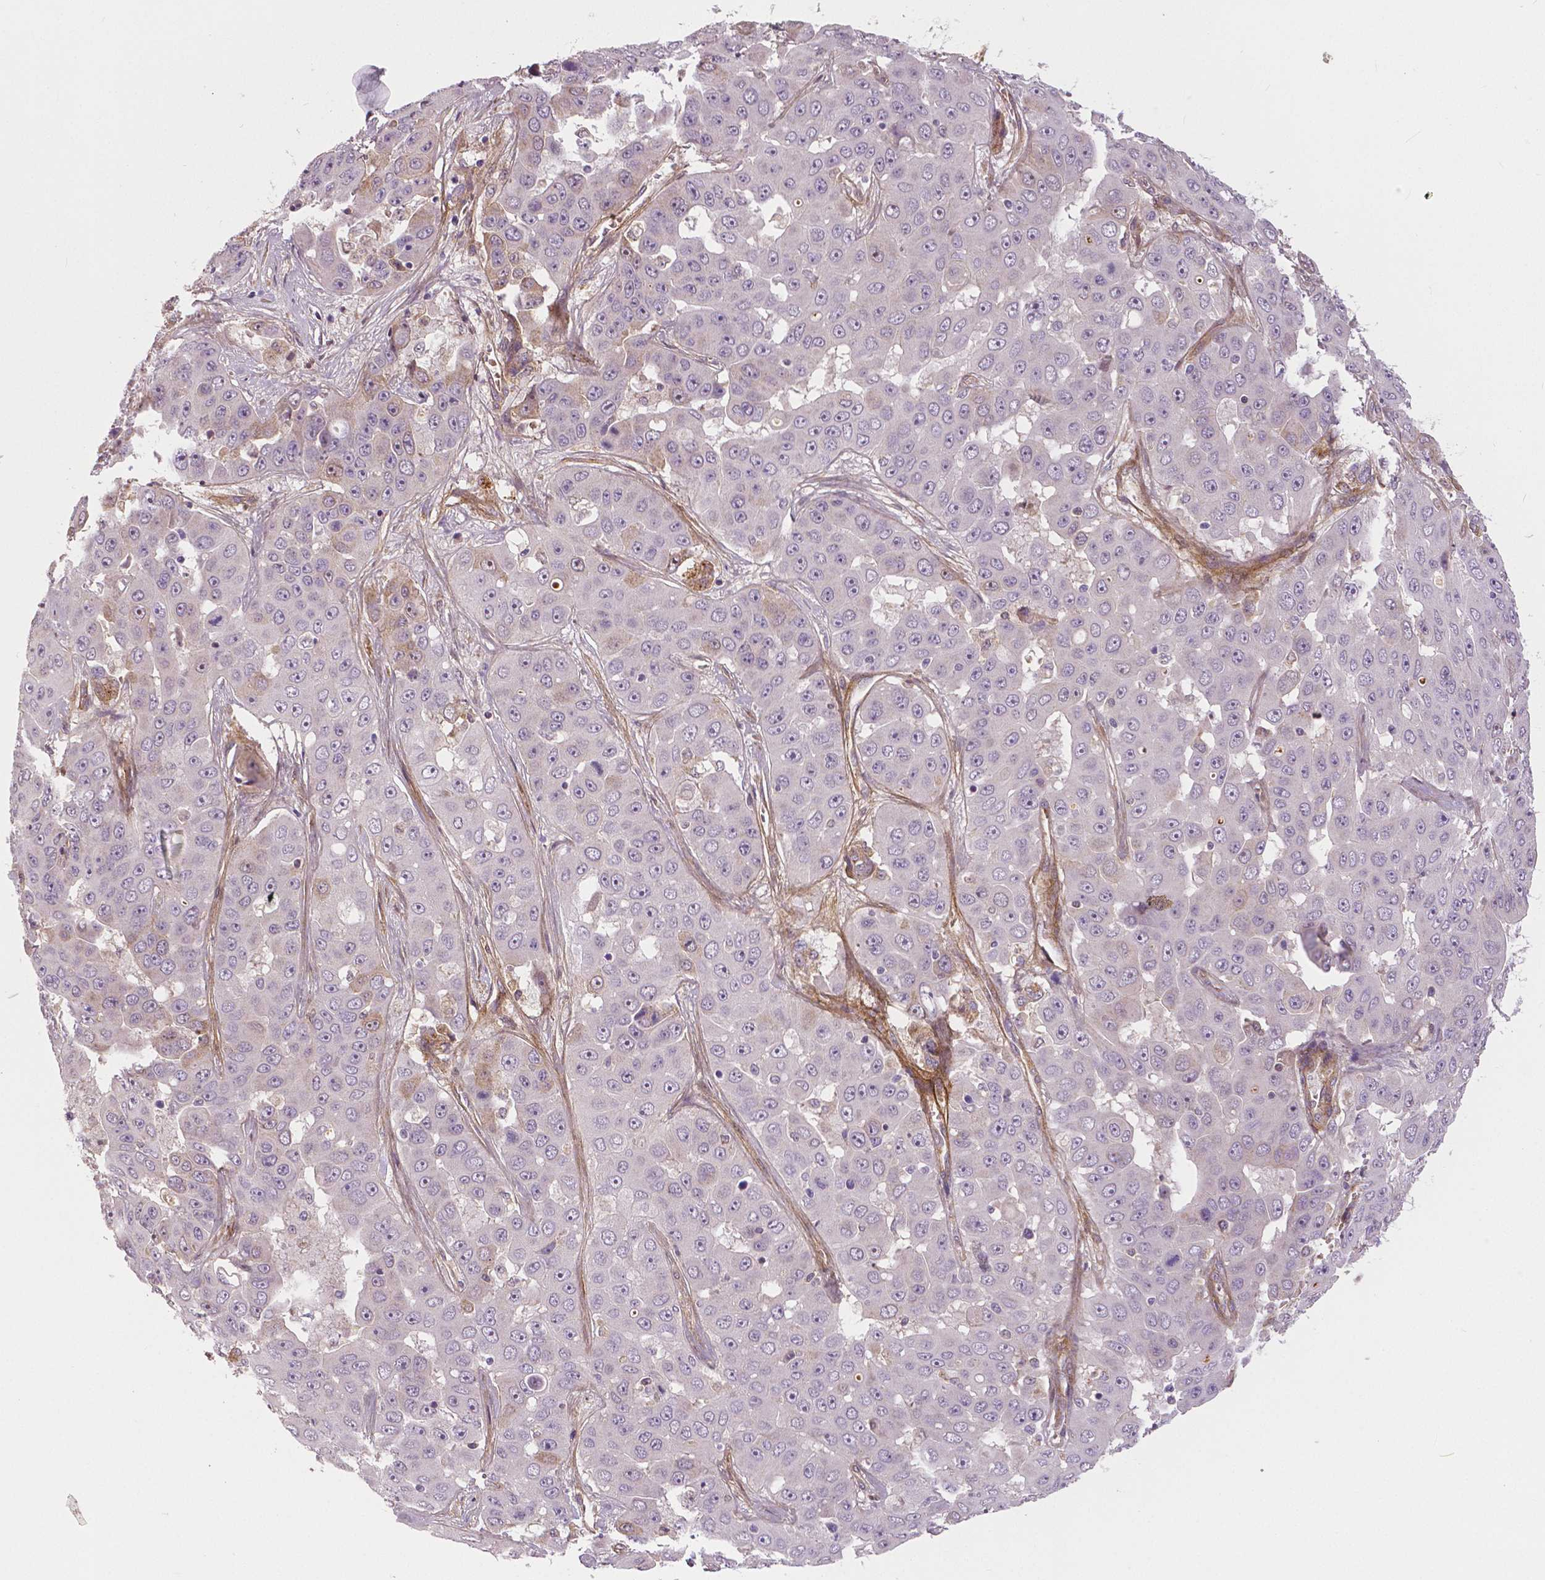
{"staining": {"intensity": "weak", "quantity": "<25%", "location": "nuclear"}, "tissue": "liver cancer", "cell_type": "Tumor cells", "image_type": "cancer", "snomed": [{"axis": "morphology", "description": "Cholangiocarcinoma"}, {"axis": "topography", "description": "Liver"}], "caption": "Liver cancer was stained to show a protein in brown. There is no significant staining in tumor cells.", "gene": "FLT1", "patient": {"sex": "female", "age": 52}}